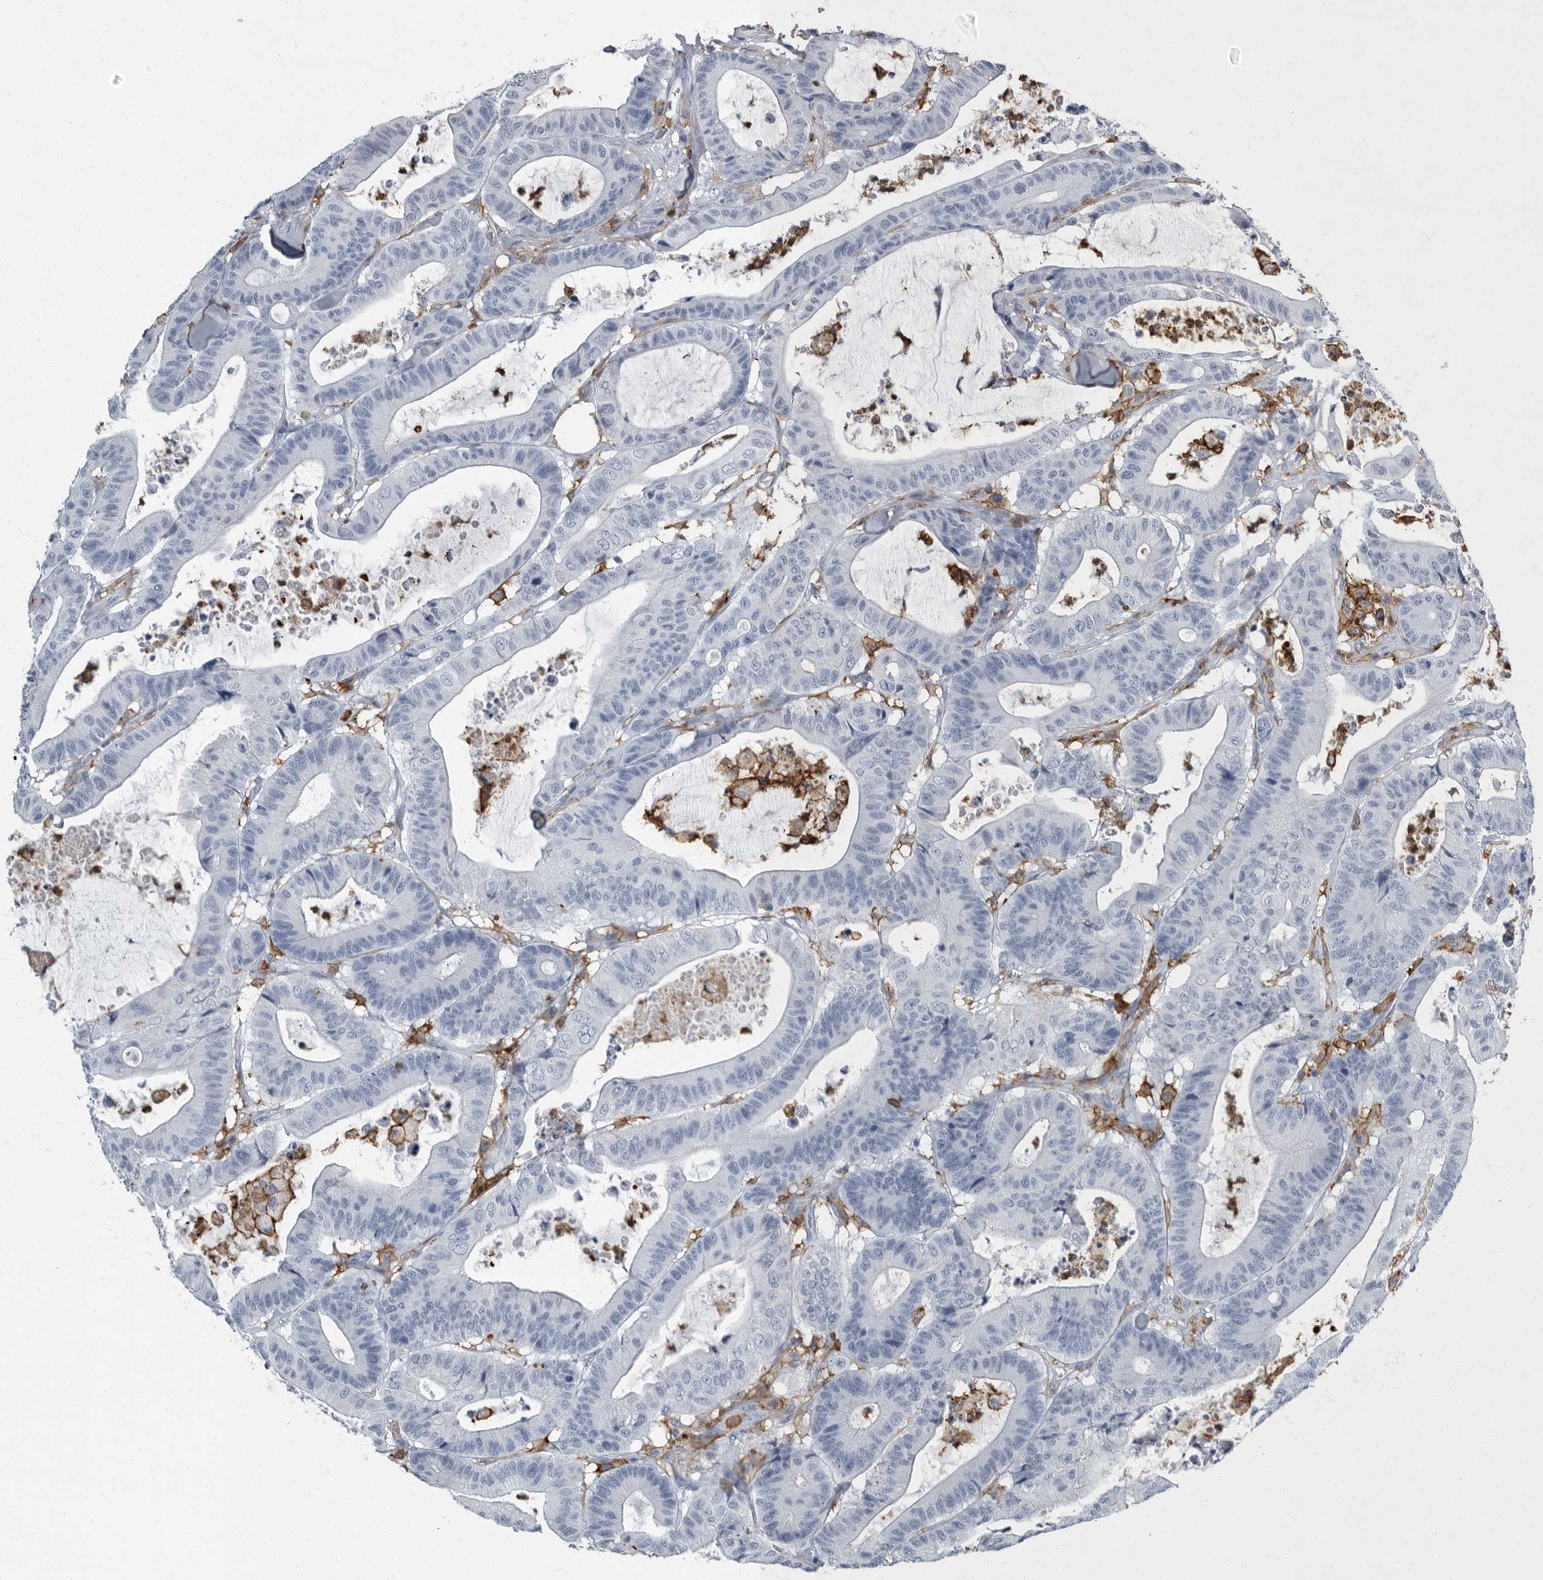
{"staining": {"intensity": "negative", "quantity": "none", "location": "none"}, "tissue": "colorectal cancer", "cell_type": "Tumor cells", "image_type": "cancer", "snomed": [{"axis": "morphology", "description": "Adenocarcinoma, NOS"}, {"axis": "topography", "description": "Colon"}], "caption": "Tumor cells are negative for protein expression in human colorectal cancer.", "gene": "FCER1G", "patient": {"sex": "female", "age": 84}}